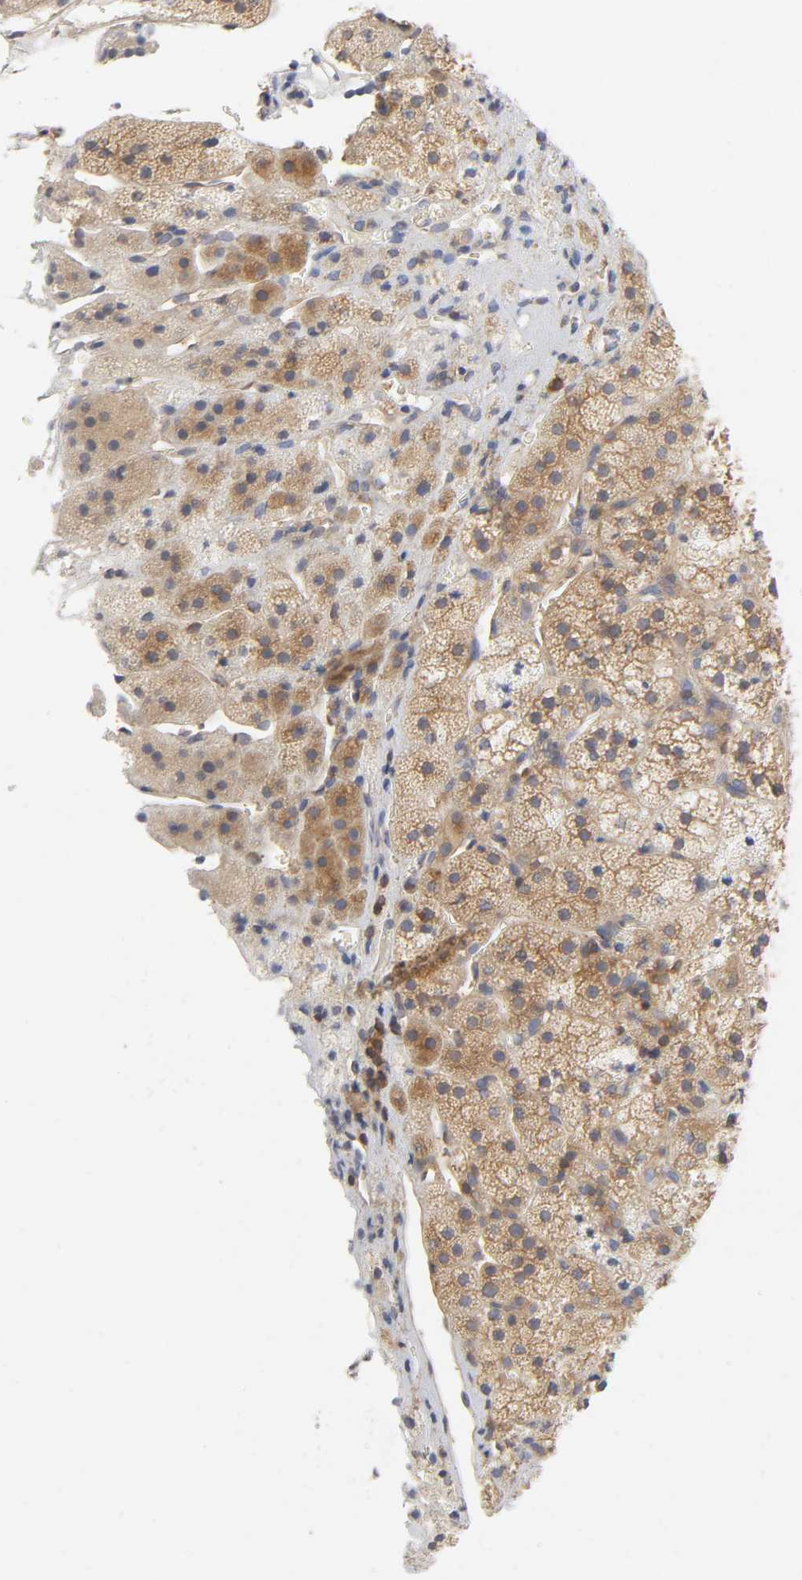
{"staining": {"intensity": "moderate", "quantity": ">75%", "location": "cytoplasmic/membranous"}, "tissue": "adrenal gland", "cell_type": "Glandular cells", "image_type": "normal", "snomed": [{"axis": "morphology", "description": "Normal tissue, NOS"}, {"axis": "topography", "description": "Adrenal gland"}], "caption": "An image showing moderate cytoplasmic/membranous positivity in about >75% of glandular cells in unremarkable adrenal gland, as visualized by brown immunohistochemical staining.", "gene": "IQCJ", "patient": {"sex": "female", "age": 44}}